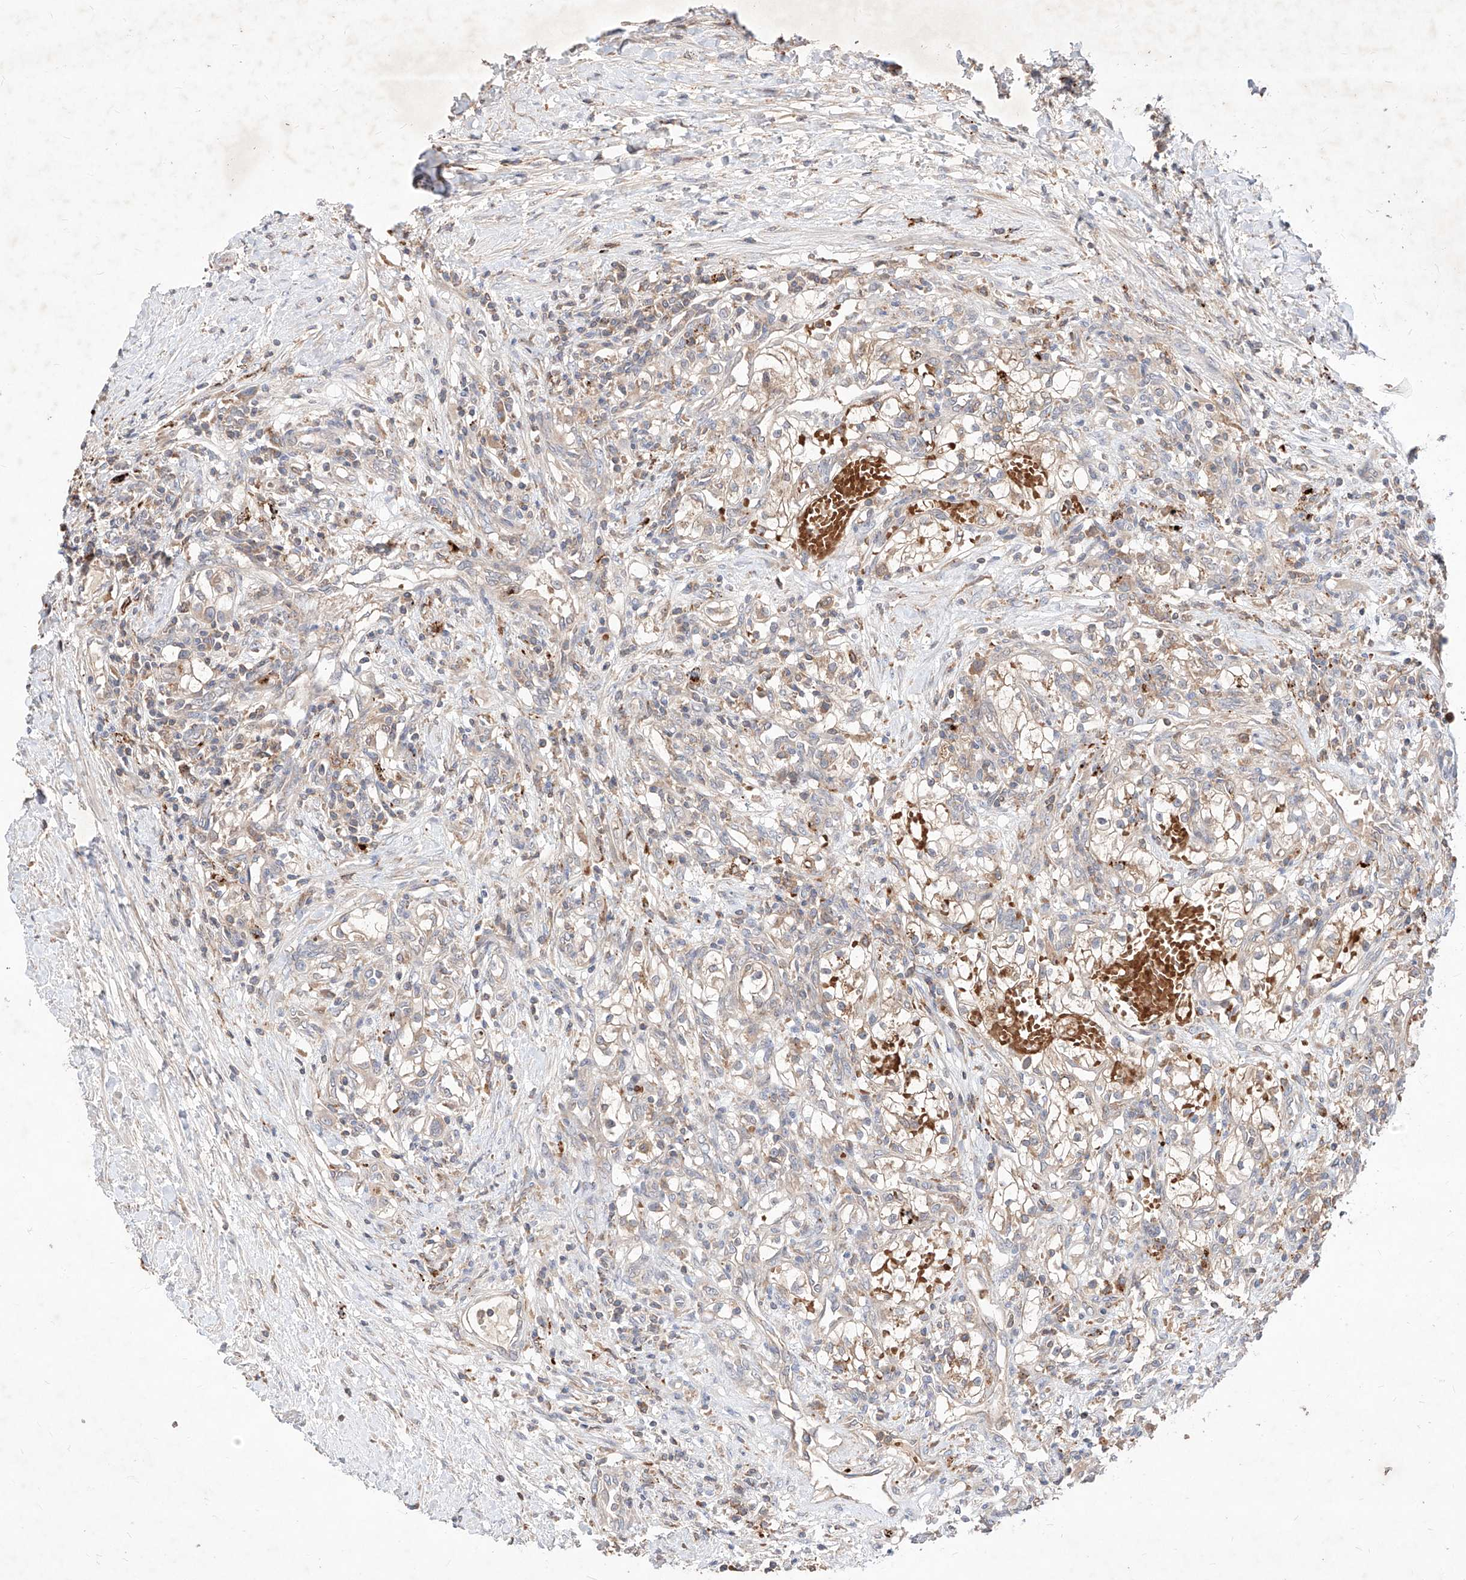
{"staining": {"intensity": "weak", "quantity": ">75%", "location": "cytoplasmic/membranous"}, "tissue": "renal cancer", "cell_type": "Tumor cells", "image_type": "cancer", "snomed": [{"axis": "morphology", "description": "Normal tissue, NOS"}, {"axis": "morphology", "description": "Adenocarcinoma, NOS"}, {"axis": "topography", "description": "Kidney"}], "caption": "Adenocarcinoma (renal) was stained to show a protein in brown. There is low levels of weak cytoplasmic/membranous expression in approximately >75% of tumor cells.", "gene": "TSNAX", "patient": {"sex": "male", "age": 68}}